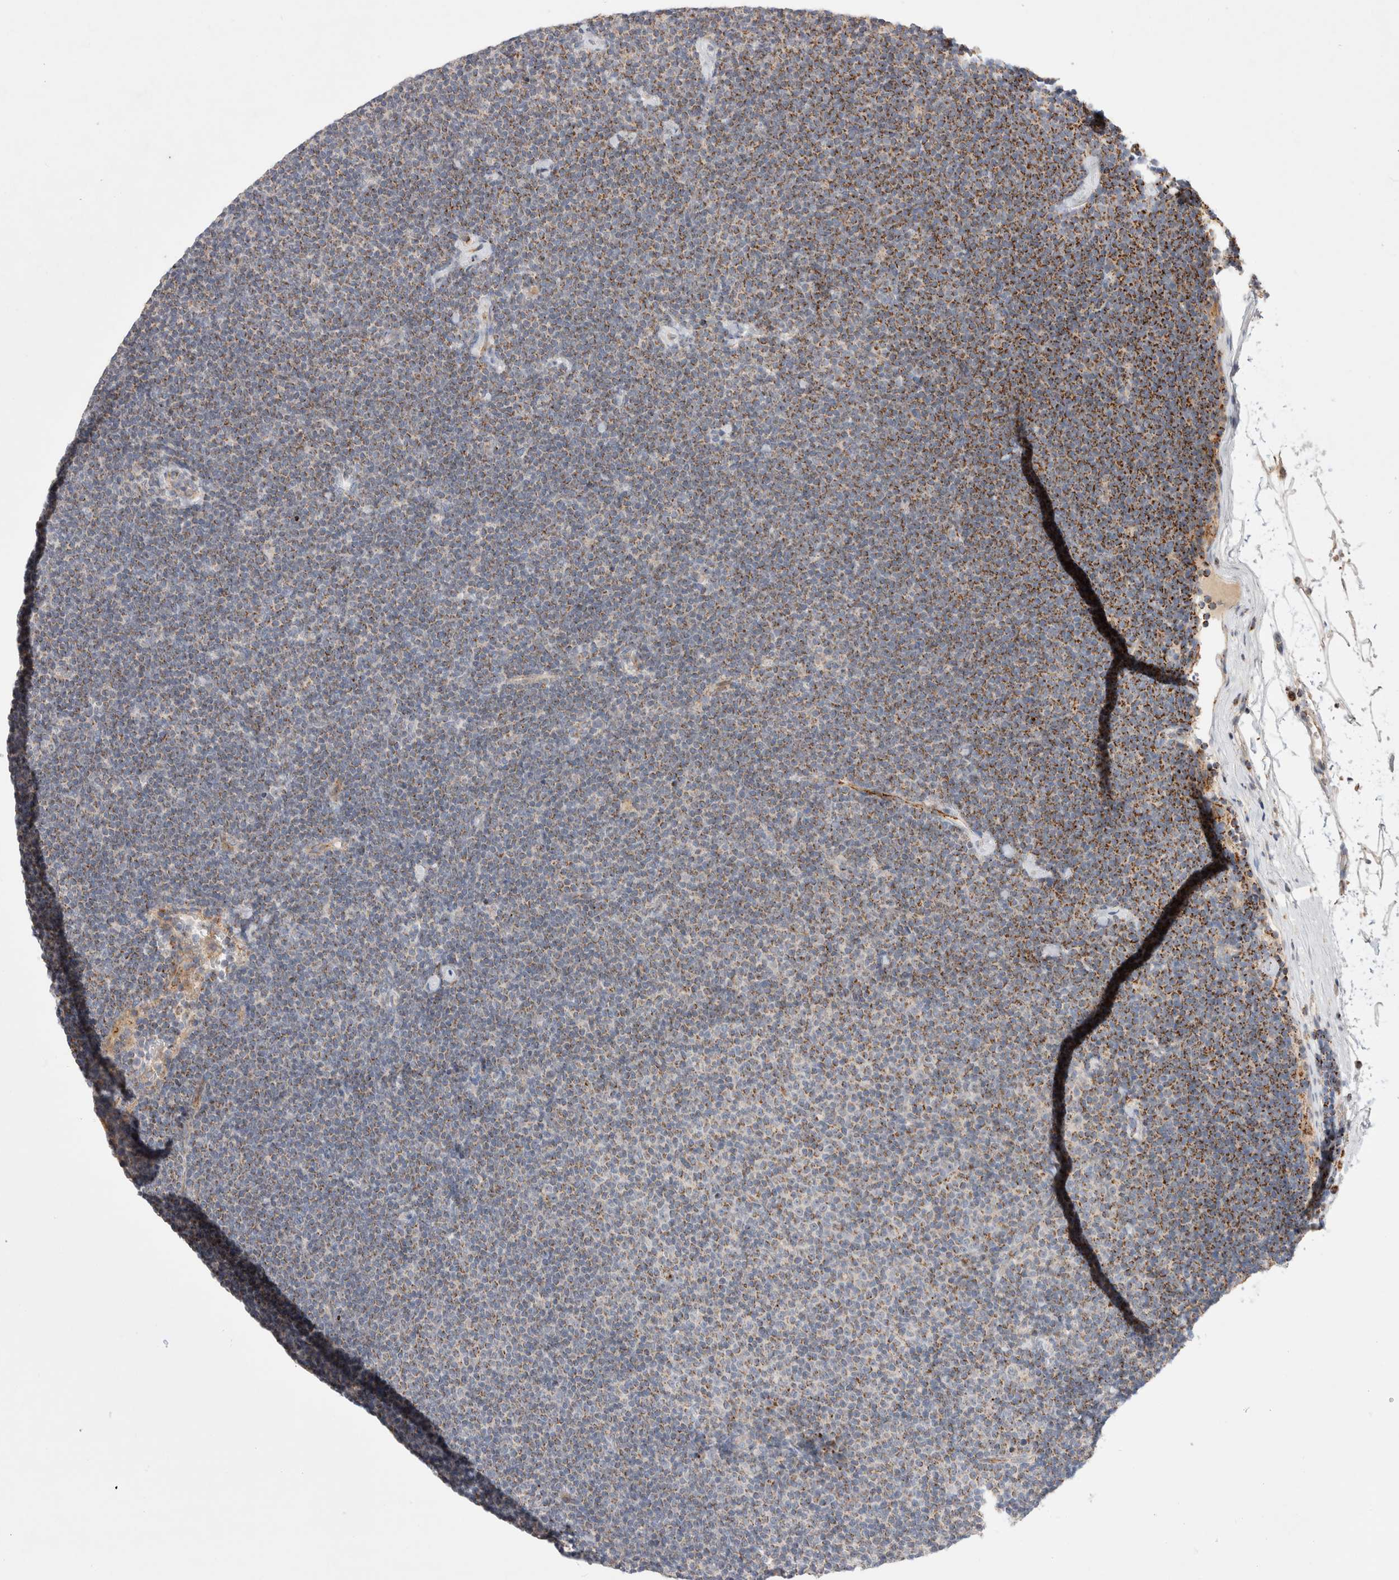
{"staining": {"intensity": "moderate", "quantity": ">75%", "location": "cytoplasmic/membranous"}, "tissue": "lymphoma", "cell_type": "Tumor cells", "image_type": "cancer", "snomed": [{"axis": "morphology", "description": "Malignant lymphoma, non-Hodgkin's type, Low grade"}, {"axis": "topography", "description": "Lymph node"}], "caption": "Low-grade malignant lymphoma, non-Hodgkin's type stained for a protein (brown) demonstrates moderate cytoplasmic/membranous positive positivity in approximately >75% of tumor cells.", "gene": "CHADL", "patient": {"sex": "female", "age": 53}}